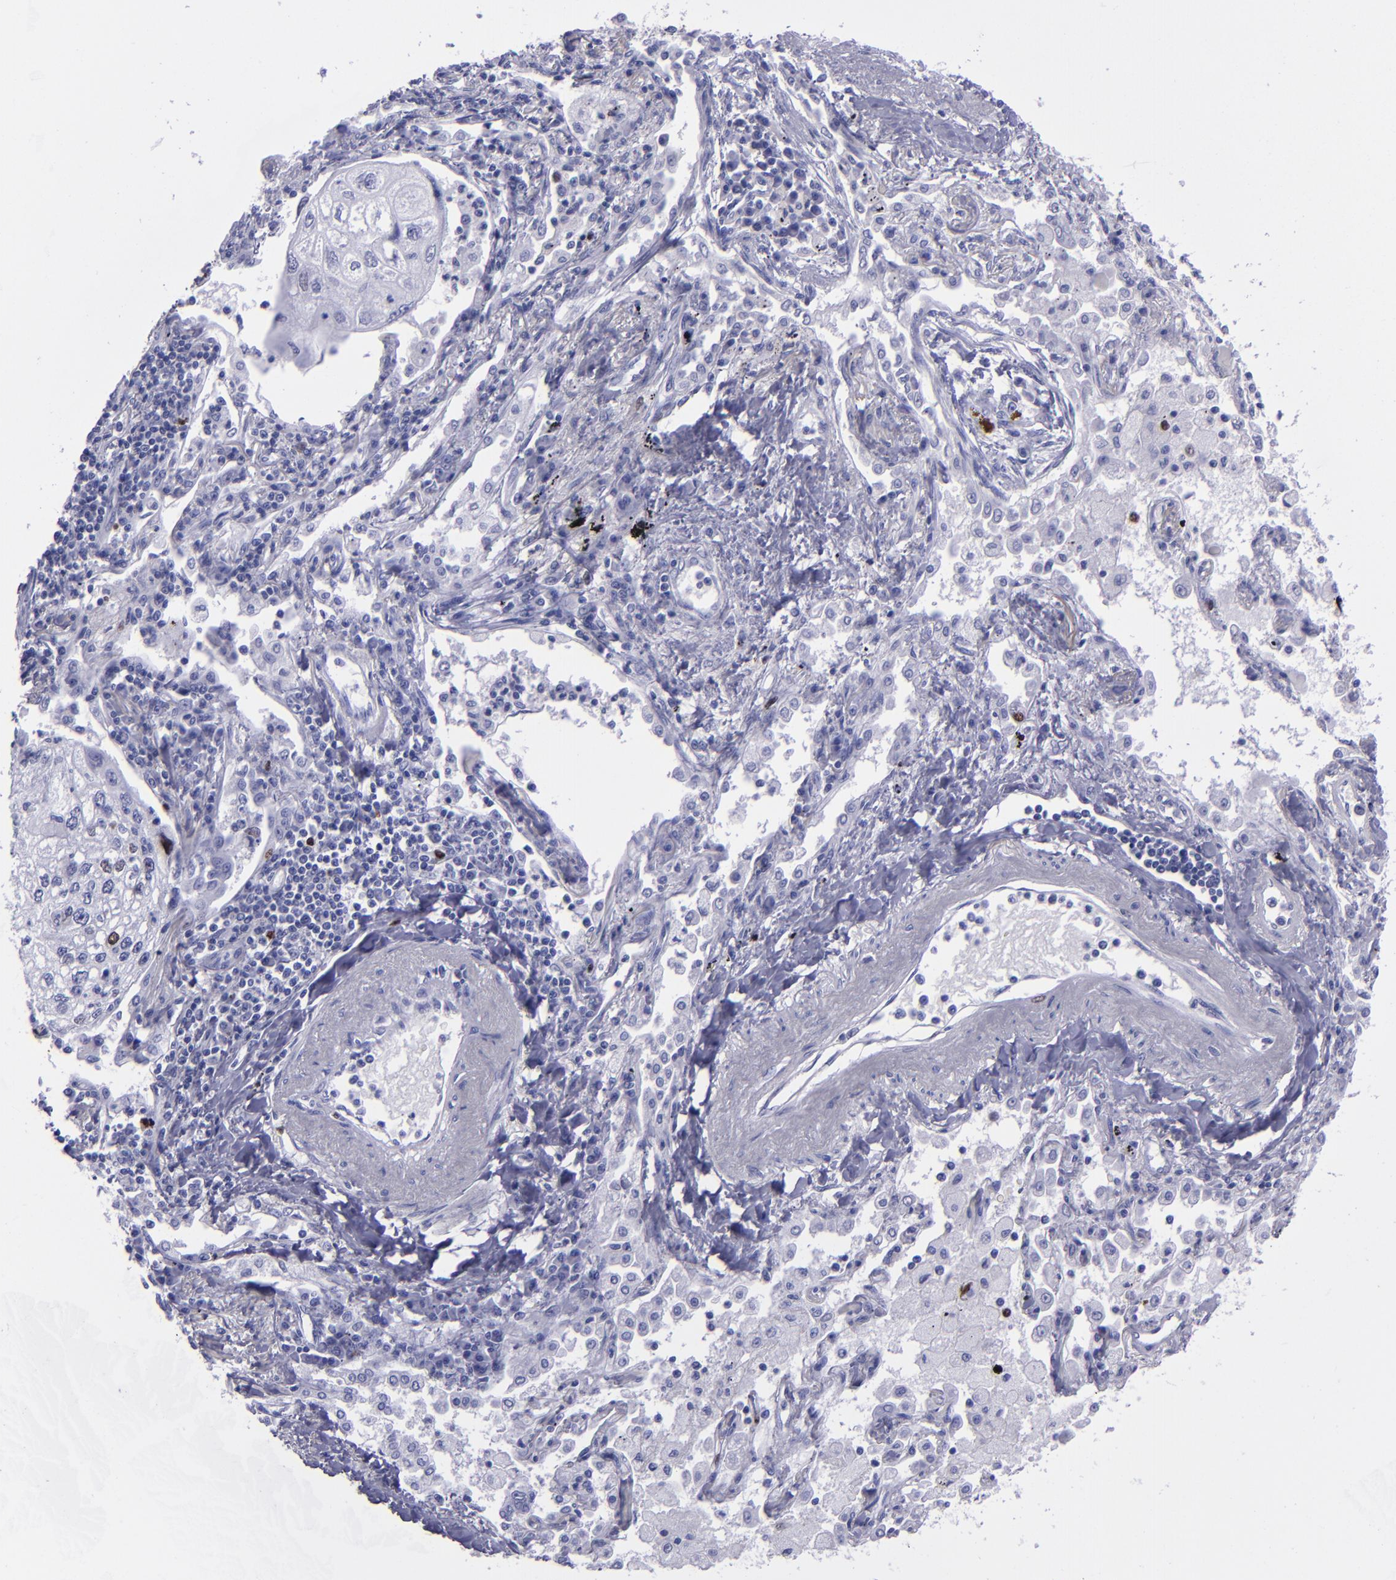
{"staining": {"intensity": "strong", "quantity": "<25%", "location": "nuclear"}, "tissue": "lung cancer", "cell_type": "Tumor cells", "image_type": "cancer", "snomed": [{"axis": "morphology", "description": "Squamous cell carcinoma, NOS"}, {"axis": "topography", "description": "Lung"}], "caption": "IHC staining of squamous cell carcinoma (lung), which shows medium levels of strong nuclear expression in about <25% of tumor cells indicating strong nuclear protein positivity. The staining was performed using DAB (brown) for protein detection and nuclei were counterstained in hematoxylin (blue).", "gene": "TOP2A", "patient": {"sex": "male", "age": 75}}